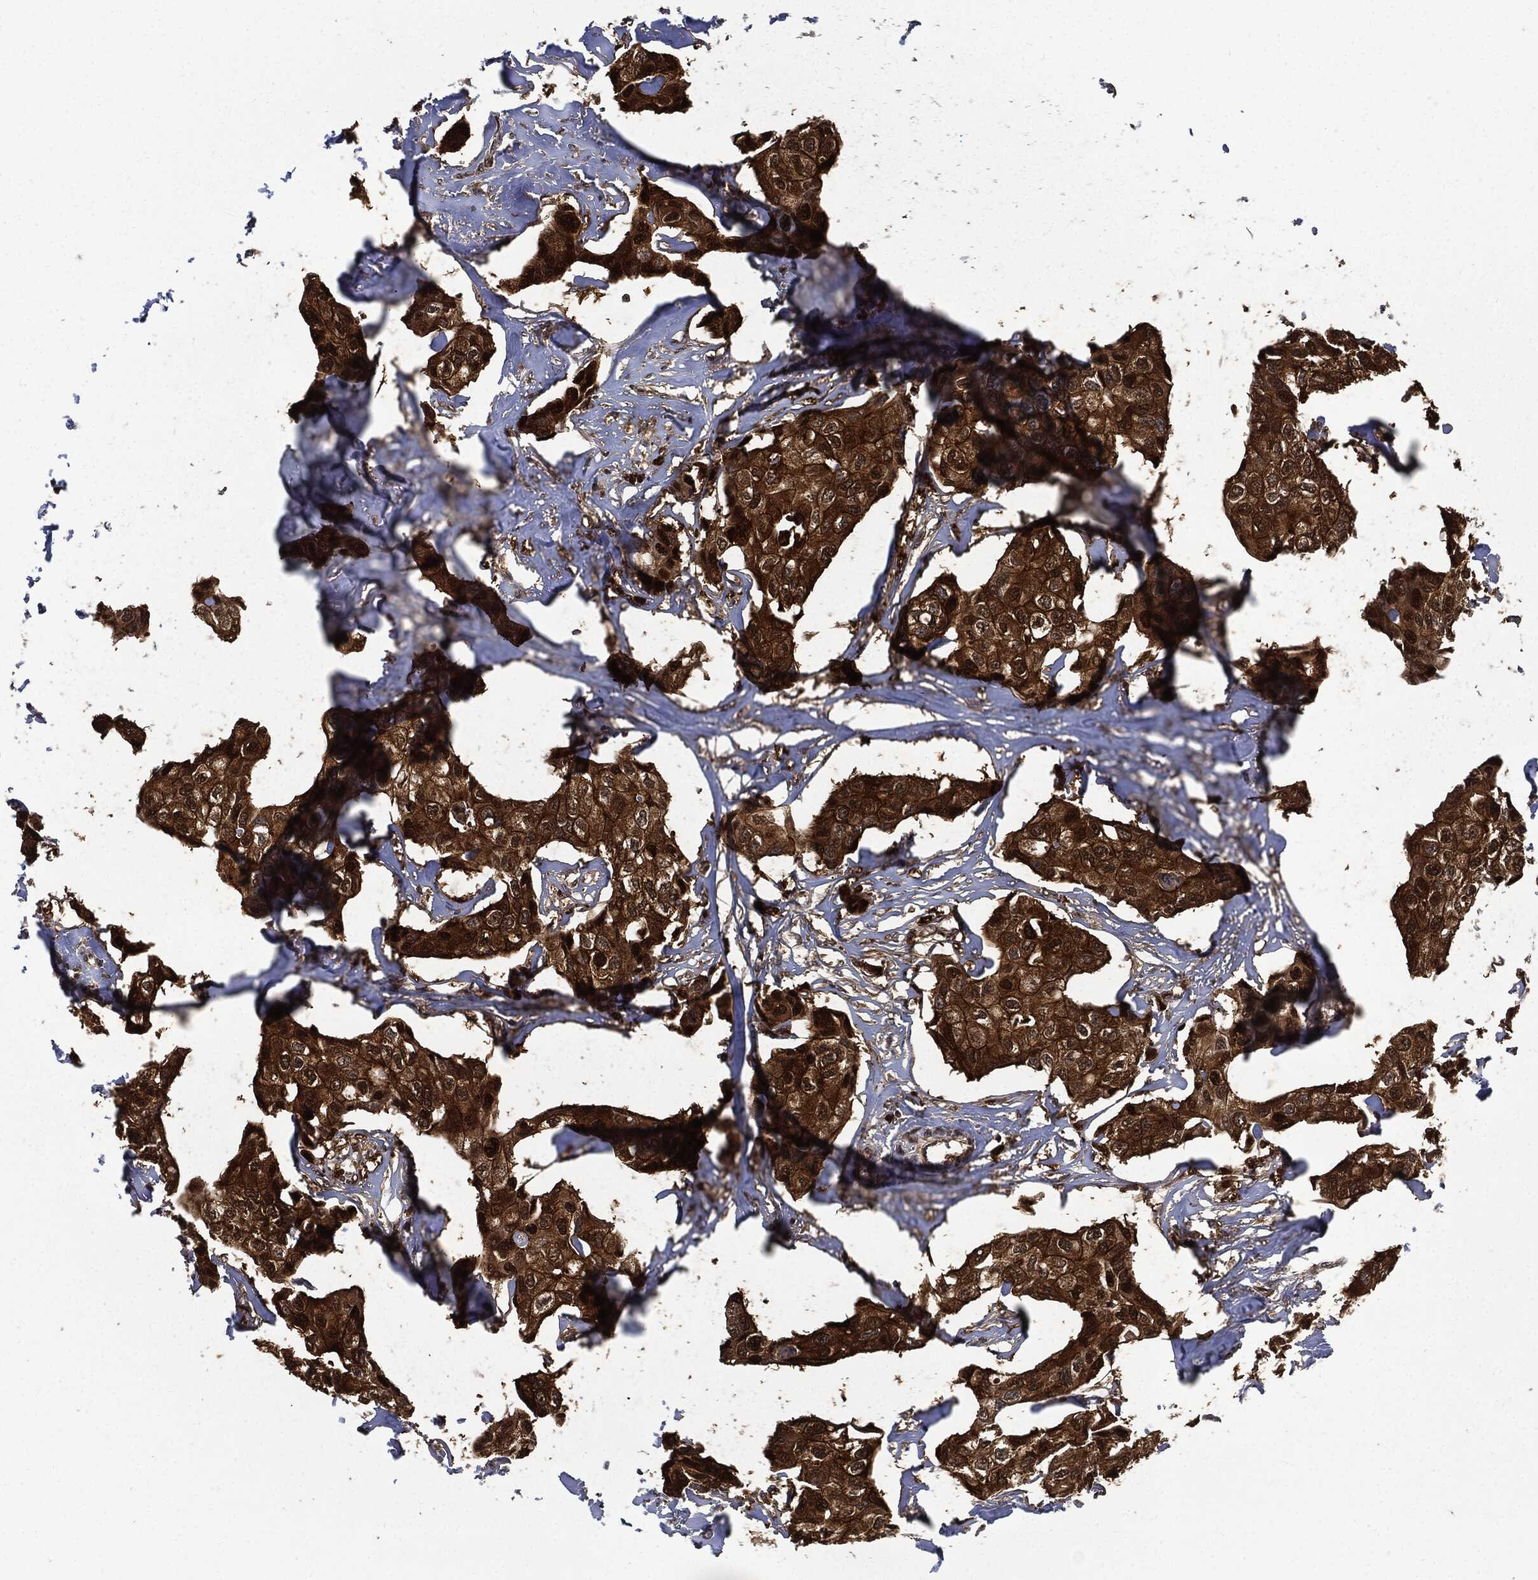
{"staining": {"intensity": "strong", "quantity": ">75%", "location": "cytoplasmic/membranous,nuclear"}, "tissue": "breast cancer", "cell_type": "Tumor cells", "image_type": "cancer", "snomed": [{"axis": "morphology", "description": "Duct carcinoma"}, {"axis": "topography", "description": "Breast"}], "caption": "Human intraductal carcinoma (breast) stained for a protein (brown) demonstrates strong cytoplasmic/membranous and nuclear positive positivity in about >75% of tumor cells.", "gene": "PRDX2", "patient": {"sex": "female", "age": 80}}